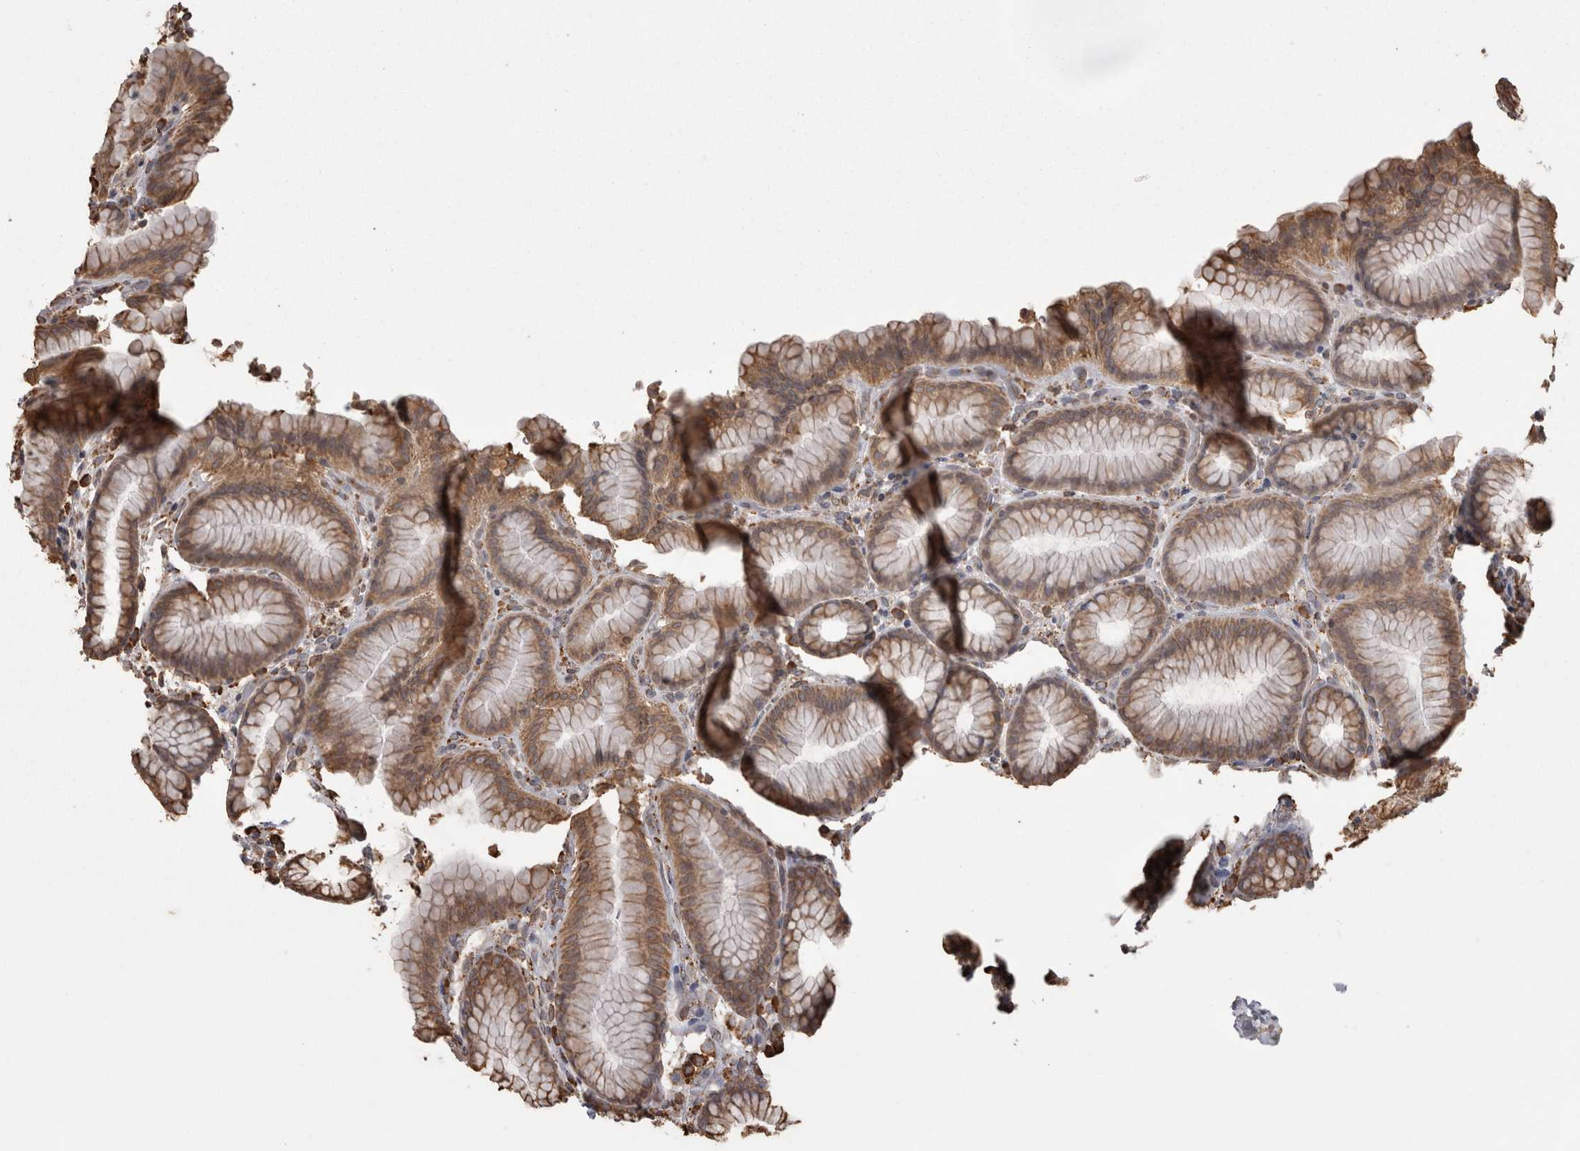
{"staining": {"intensity": "moderate", "quantity": ">75%", "location": "cytoplasmic/membranous"}, "tissue": "stomach", "cell_type": "Glandular cells", "image_type": "normal", "snomed": [{"axis": "morphology", "description": "Normal tissue, NOS"}, {"axis": "topography", "description": "Stomach"}], "caption": "IHC image of normal stomach: stomach stained using IHC shows medium levels of moderate protein expression localized specifically in the cytoplasmic/membranous of glandular cells, appearing as a cytoplasmic/membranous brown color.", "gene": "PON2", "patient": {"sex": "male", "age": 42}}